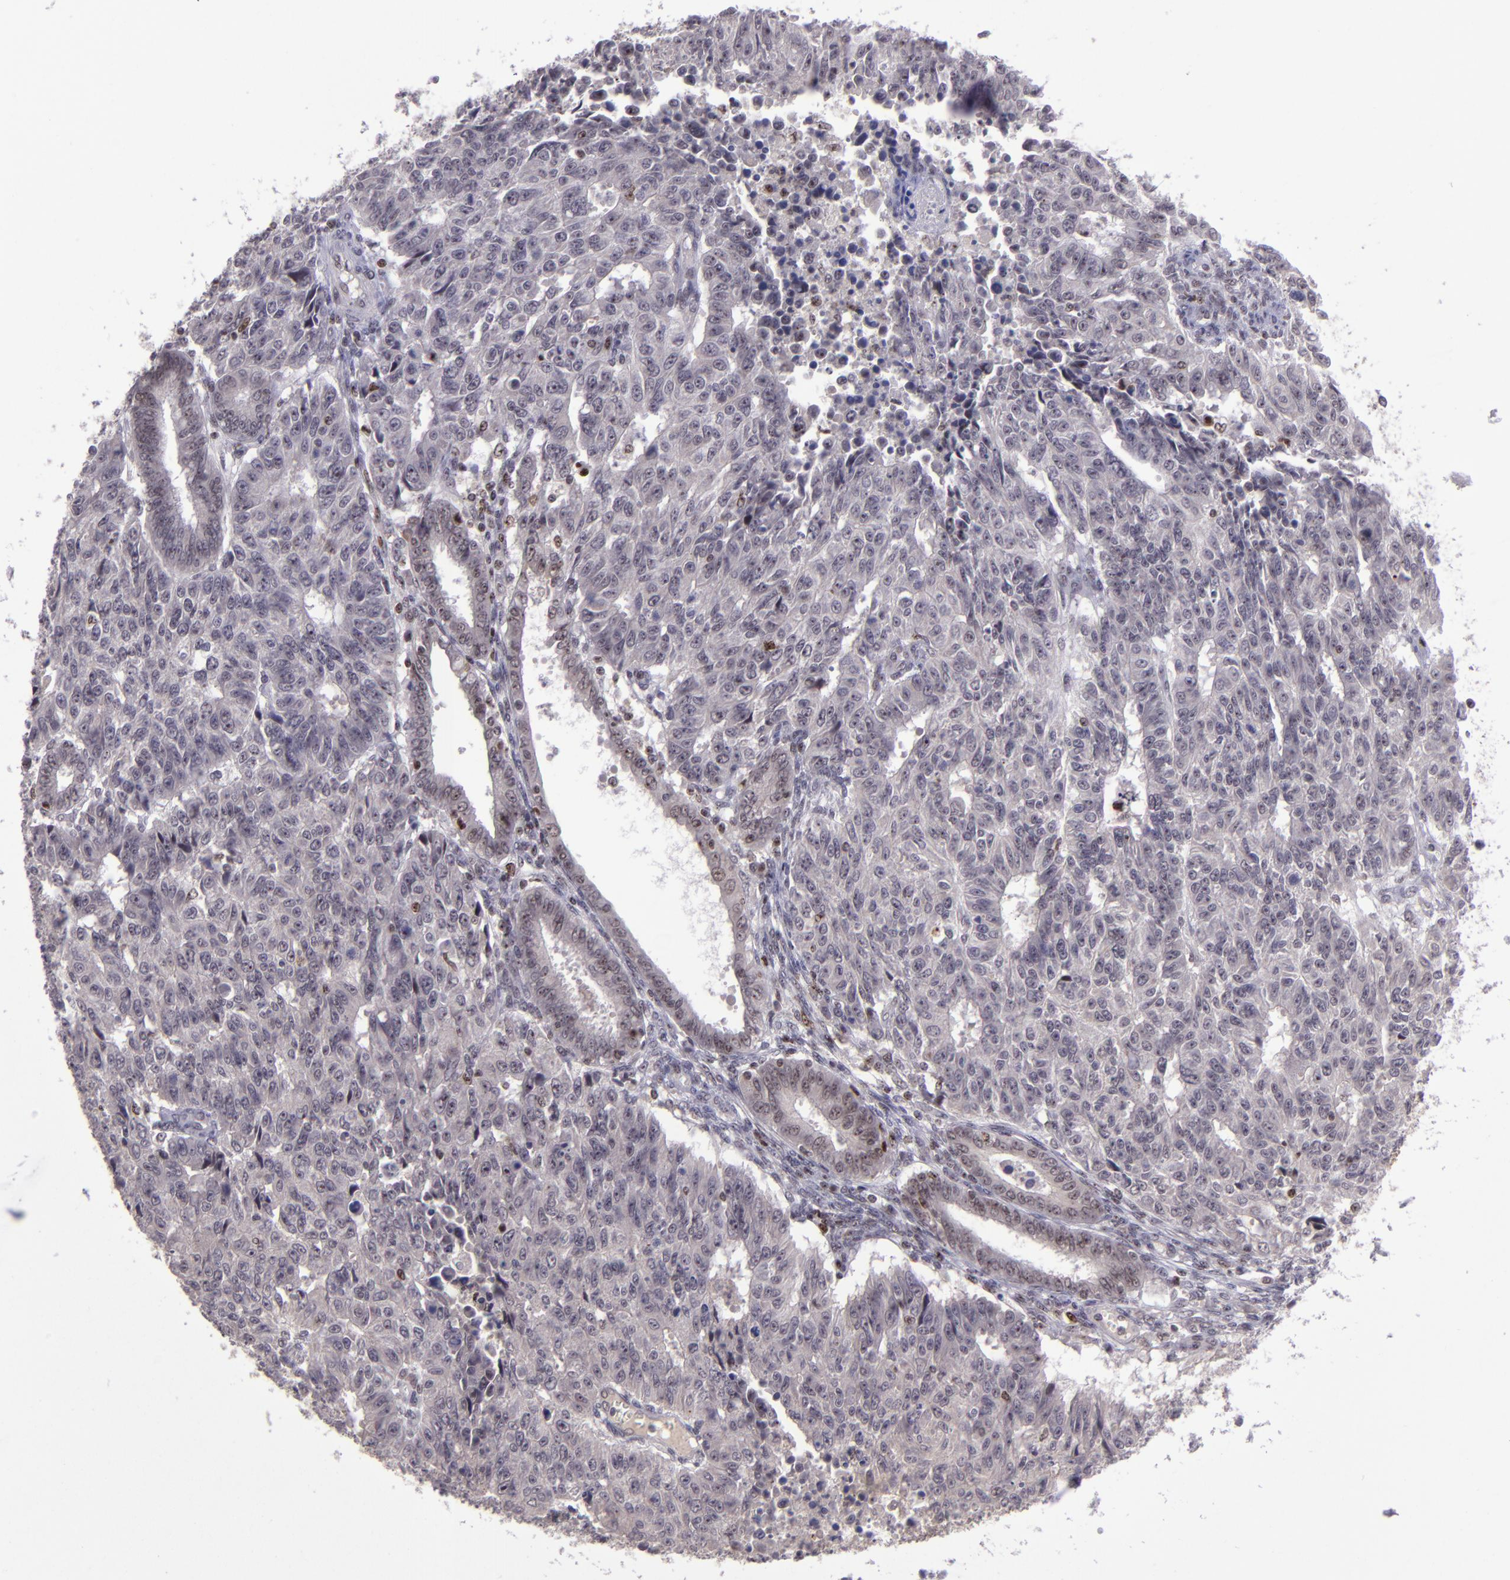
{"staining": {"intensity": "weak", "quantity": "<25%", "location": "cytoplasmic/membranous,nuclear"}, "tissue": "endometrial cancer", "cell_type": "Tumor cells", "image_type": "cancer", "snomed": [{"axis": "morphology", "description": "Adenocarcinoma, NOS"}, {"axis": "topography", "description": "Endometrium"}], "caption": "DAB (3,3'-diaminobenzidine) immunohistochemical staining of human endometrial cancer (adenocarcinoma) demonstrates no significant staining in tumor cells.", "gene": "PCNX4", "patient": {"sex": "female", "age": 42}}